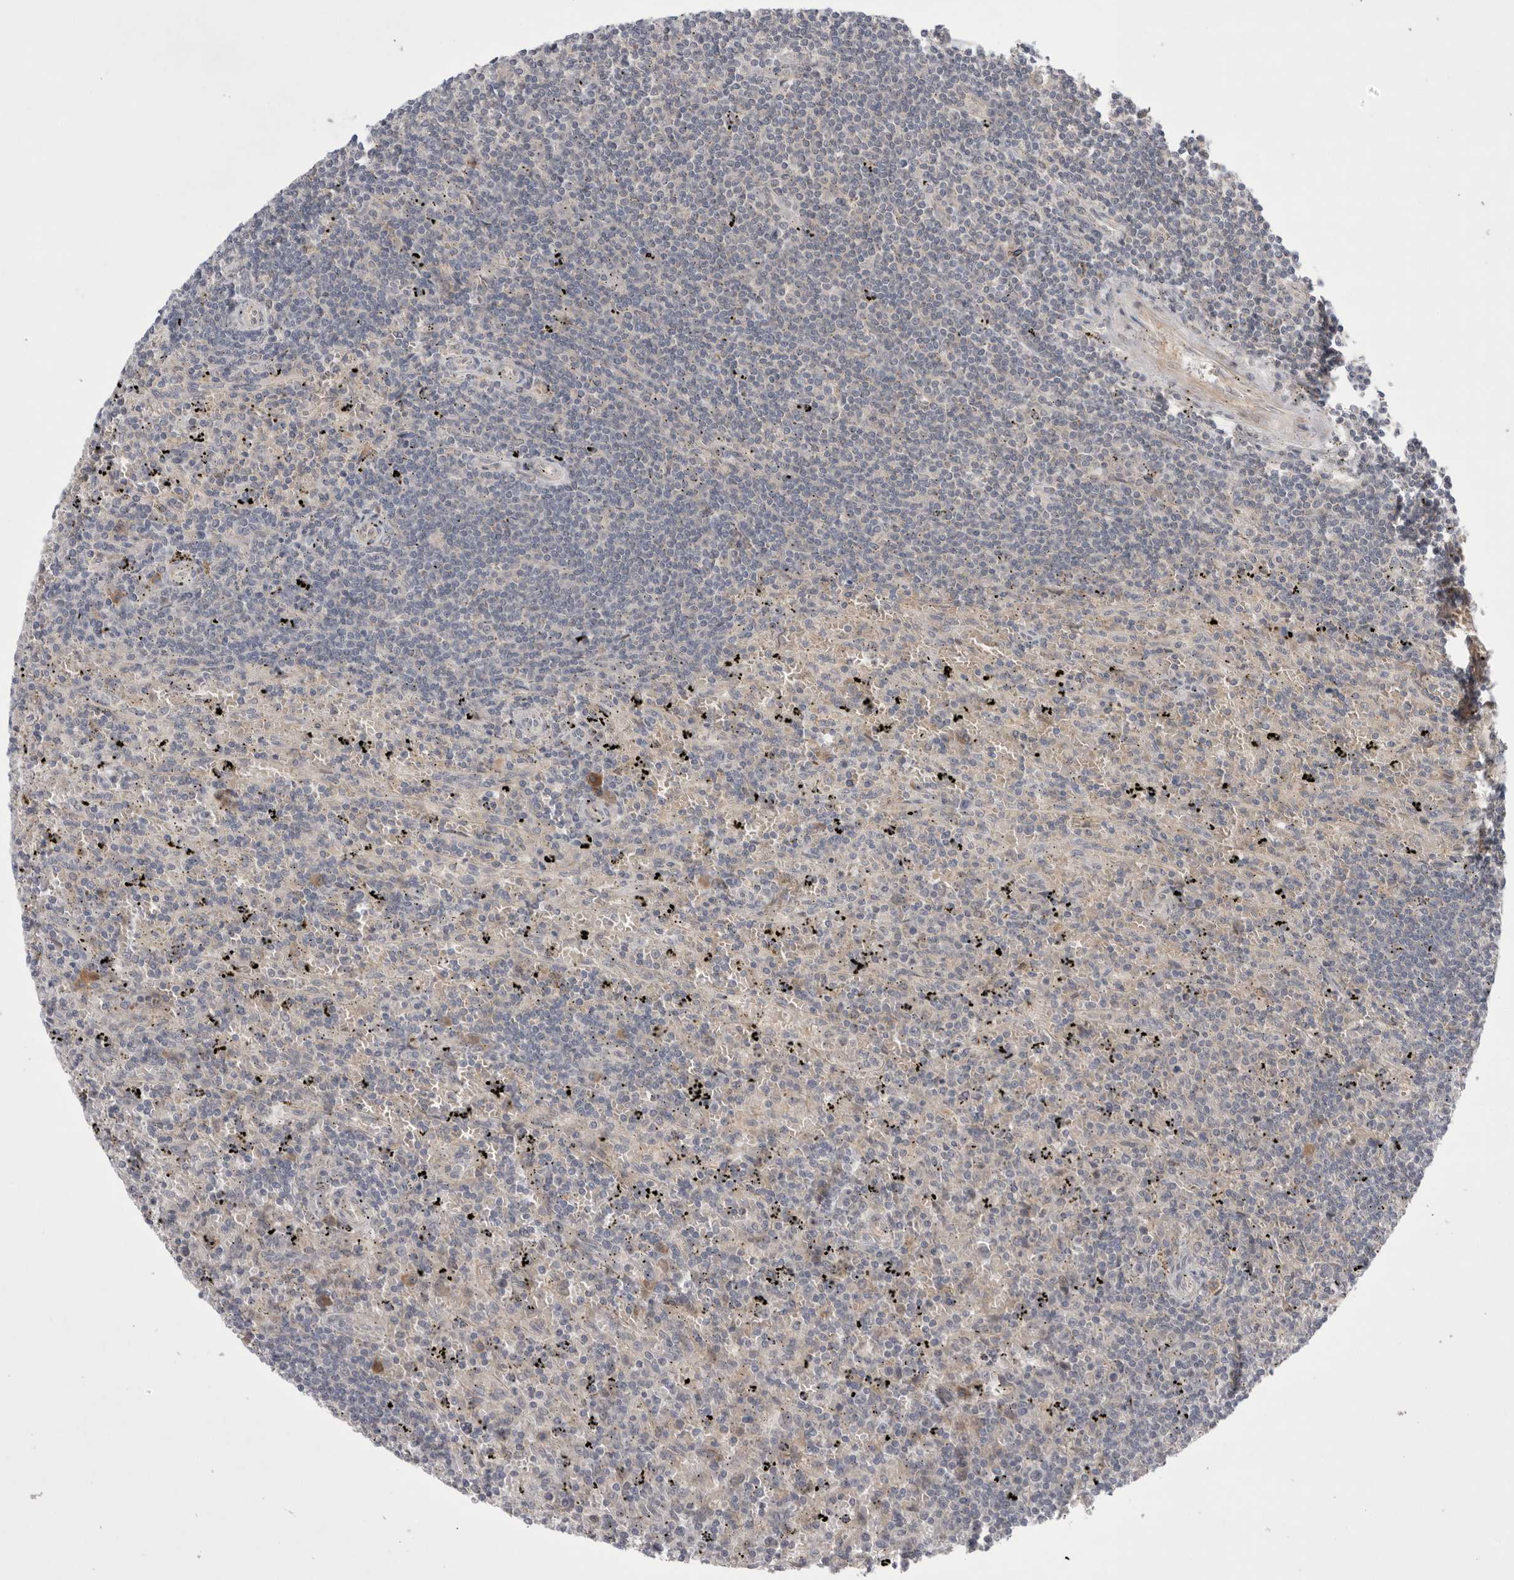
{"staining": {"intensity": "negative", "quantity": "none", "location": "none"}, "tissue": "lymphoma", "cell_type": "Tumor cells", "image_type": "cancer", "snomed": [{"axis": "morphology", "description": "Malignant lymphoma, non-Hodgkin's type, Low grade"}, {"axis": "topography", "description": "Spleen"}], "caption": "DAB immunohistochemical staining of human lymphoma reveals no significant expression in tumor cells.", "gene": "NRCAM", "patient": {"sex": "male", "age": 76}}